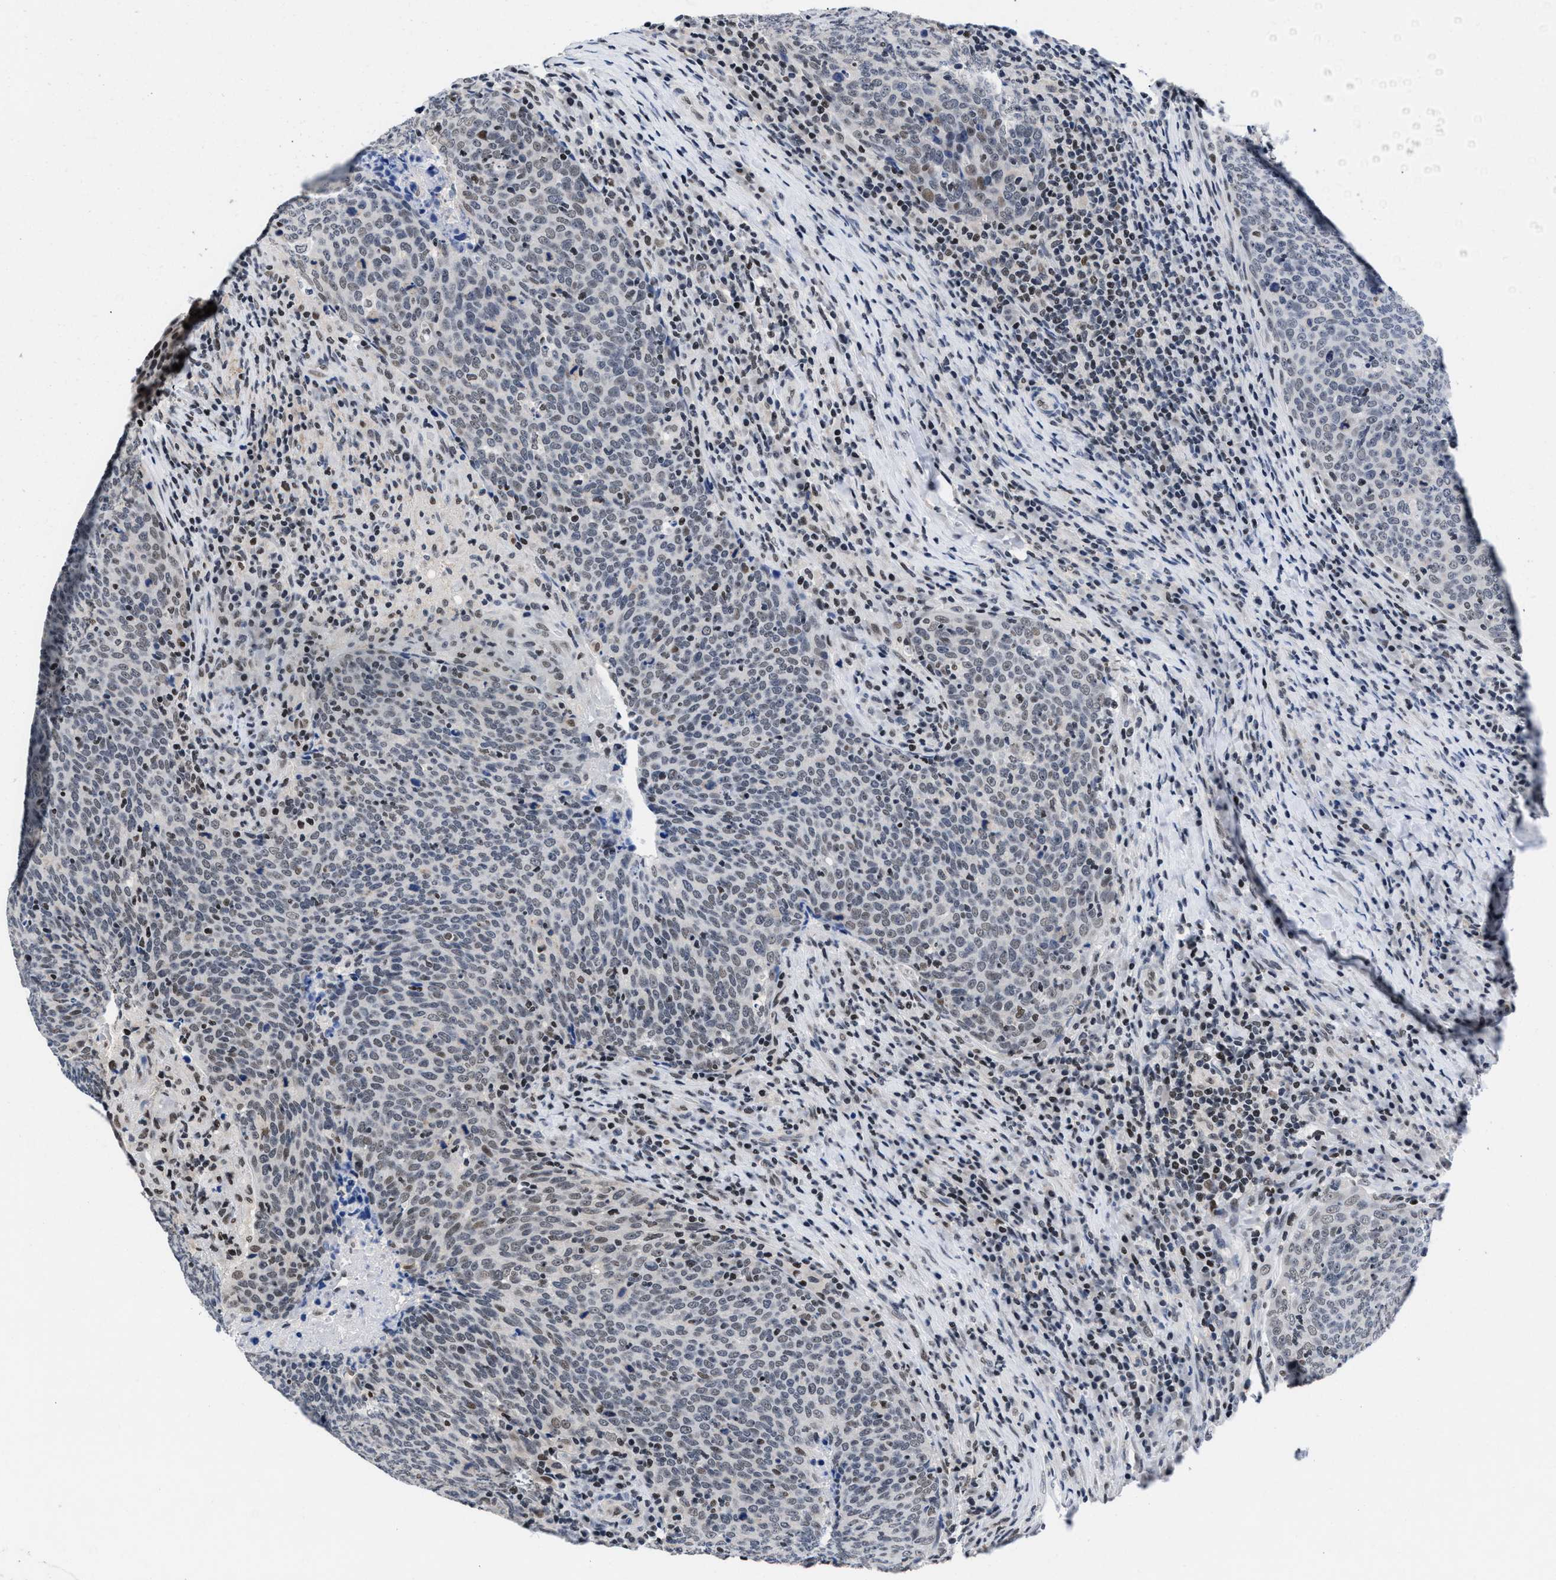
{"staining": {"intensity": "weak", "quantity": "<25%", "location": "nuclear"}, "tissue": "head and neck cancer", "cell_type": "Tumor cells", "image_type": "cancer", "snomed": [{"axis": "morphology", "description": "Squamous cell carcinoma, NOS"}, {"axis": "morphology", "description": "Squamous cell carcinoma, metastatic, NOS"}, {"axis": "topography", "description": "Lymph node"}, {"axis": "topography", "description": "Head-Neck"}], "caption": "Immunohistochemistry image of neoplastic tissue: head and neck cancer (metastatic squamous cell carcinoma) stained with DAB exhibits no significant protein positivity in tumor cells. (DAB IHC, high magnification).", "gene": "WDR81", "patient": {"sex": "male", "age": 62}}